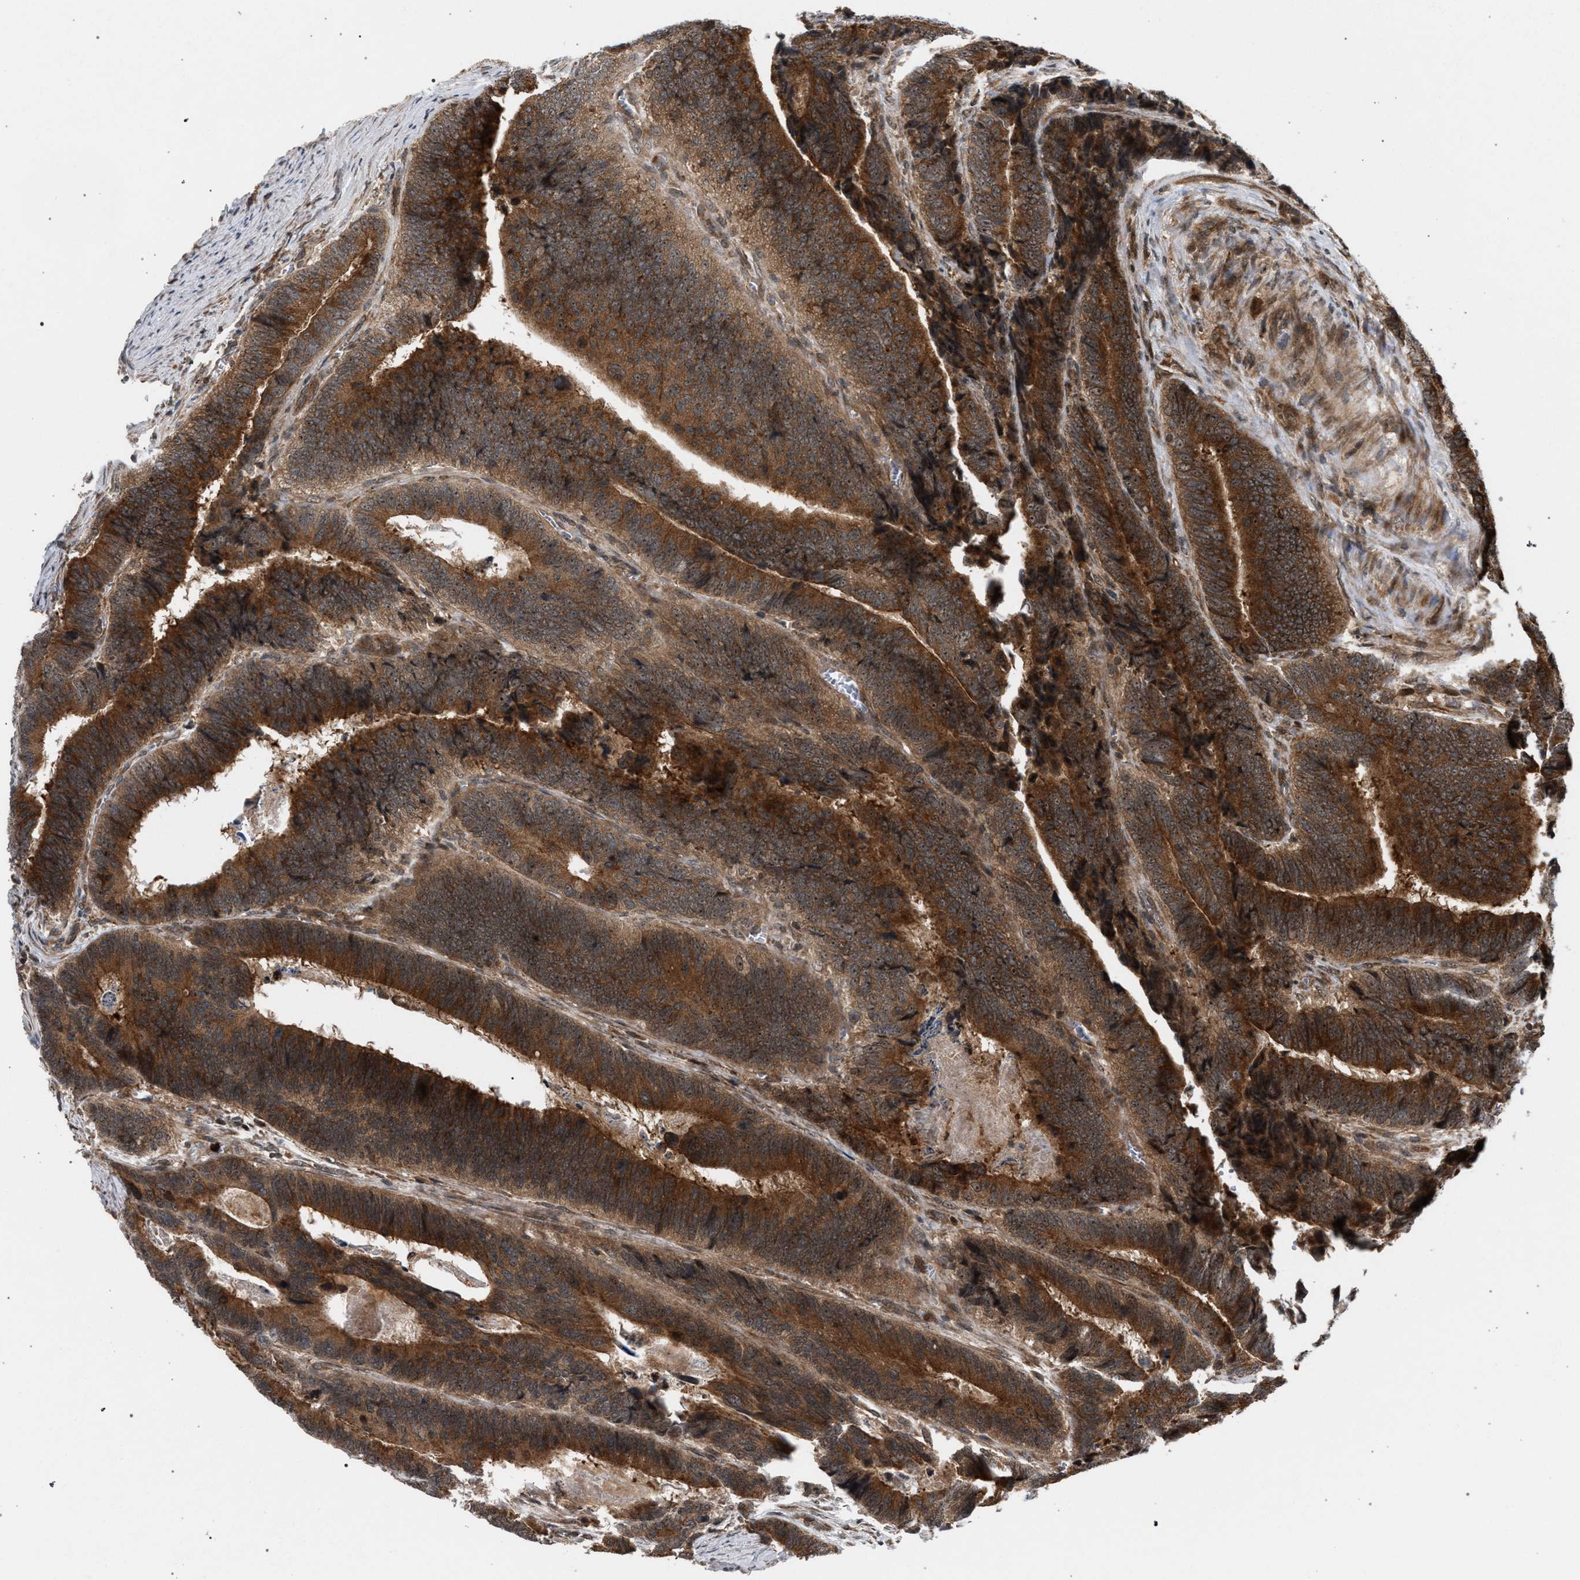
{"staining": {"intensity": "strong", "quantity": ">75%", "location": "cytoplasmic/membranous"}, "tissue": "colorectal cancer", "cell_type": "Tumor cells", "image_type": "cancer", "snomed": [{"axis": "morphology", "description": "Adenocarcinoma, NOS"}, {"axis": "topography", "description": "Colon"}], "caption": "Adenocarcinoma (colorectal) stained with DAB immunohistochemistry (IHC) displays high levels of strong cytoplasmic/membranous staining in about >75% of tumor cells.", "gene": "IRAK4", "patient": {"sex": "male", "age": 72}}